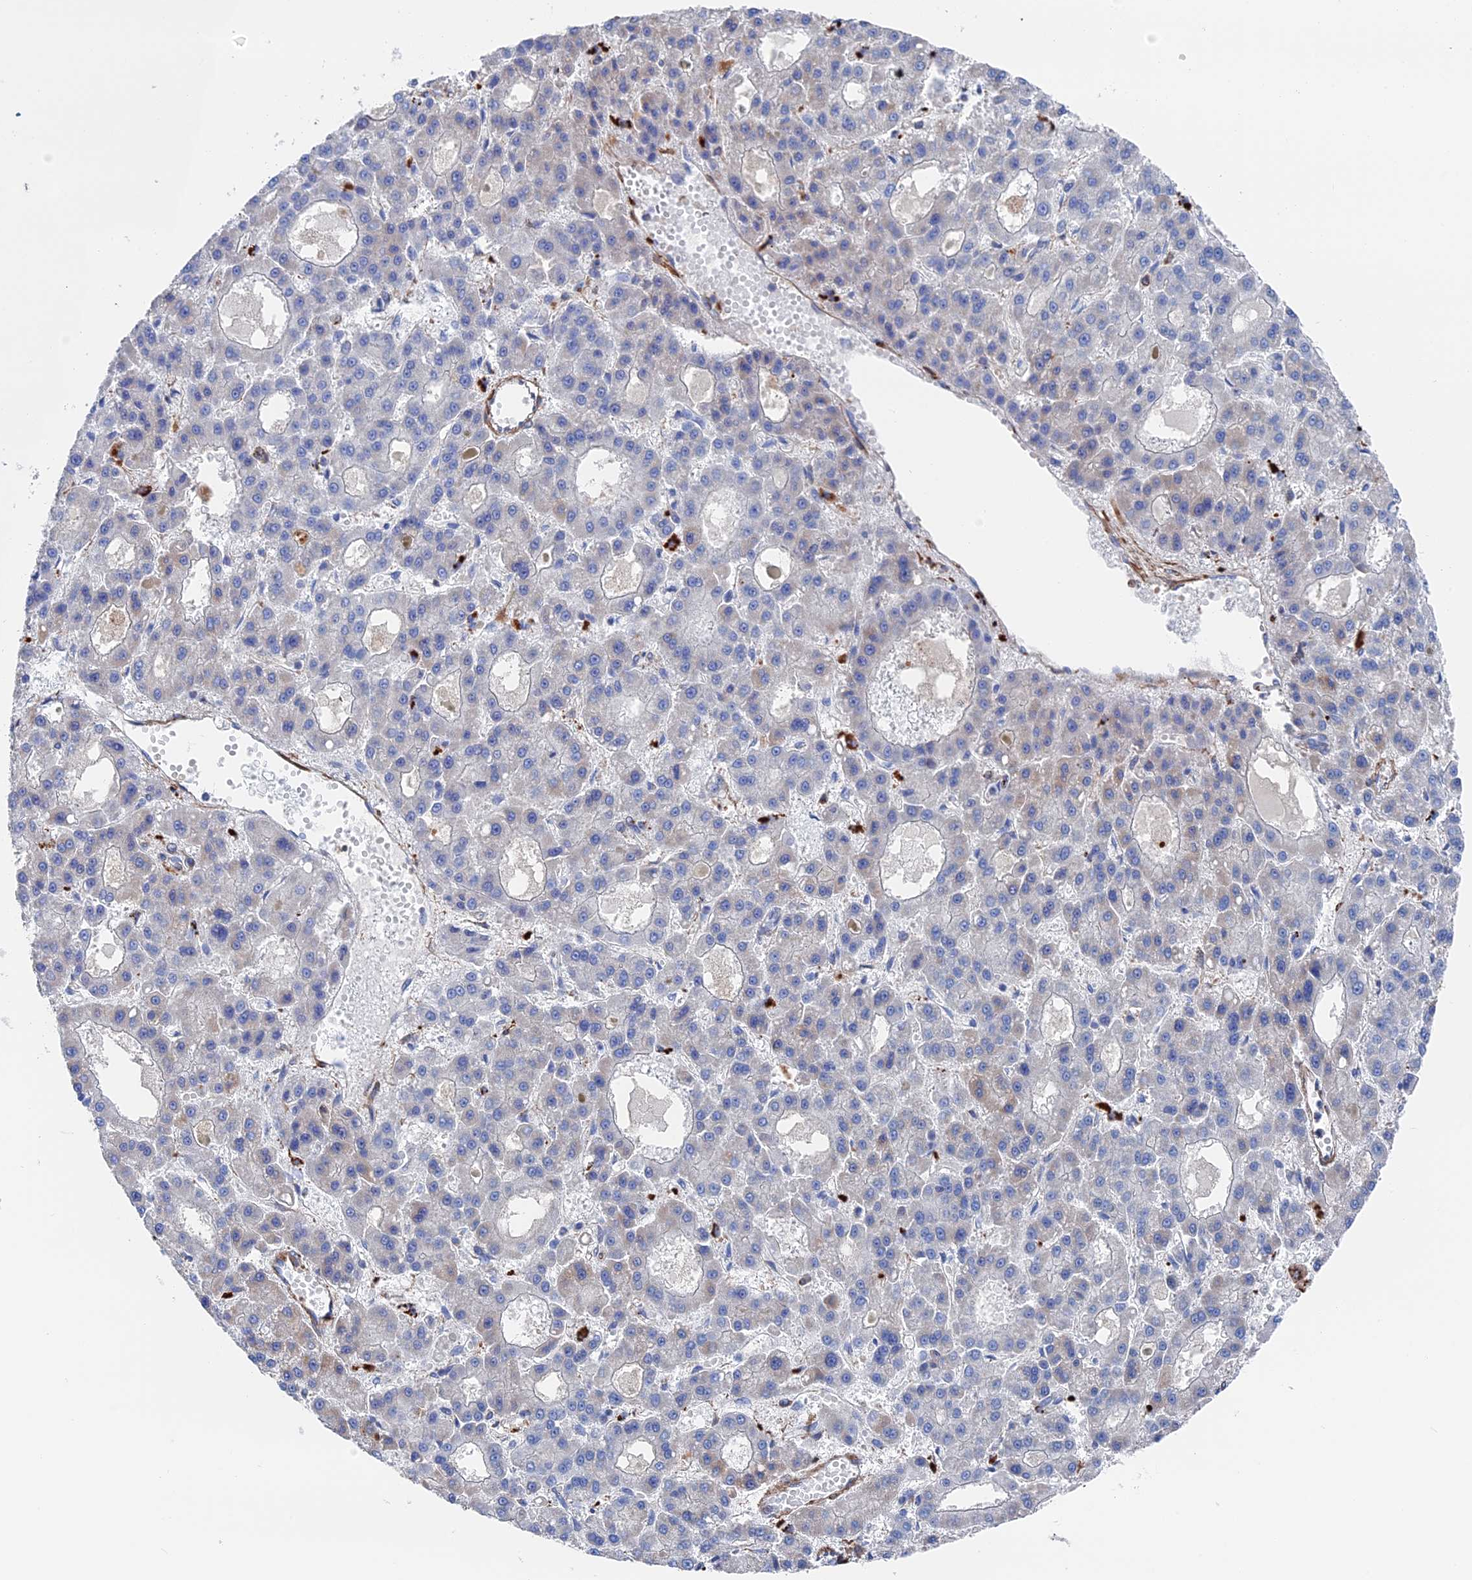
{"staining": {"intensity": "negative", "quantity": "none", "location": "none"}, "tissue": "liver cancer", "cell_type": "Tumor cells", "image_type": "cancer", "snomed": [{"axis": "morphology", "description": "Carcinoma, Hepatocellular, NOS"}, {"axis": "topography", "description": "Liver"}], "caption": "Histopathology image shows no protein staining in tumor cells of liver cancer (hepatocellular carcinoma) tissue. Nuclei are stained in blue.", "gene": "STRA6", "patient": {"sex": "male", "age": 70}}